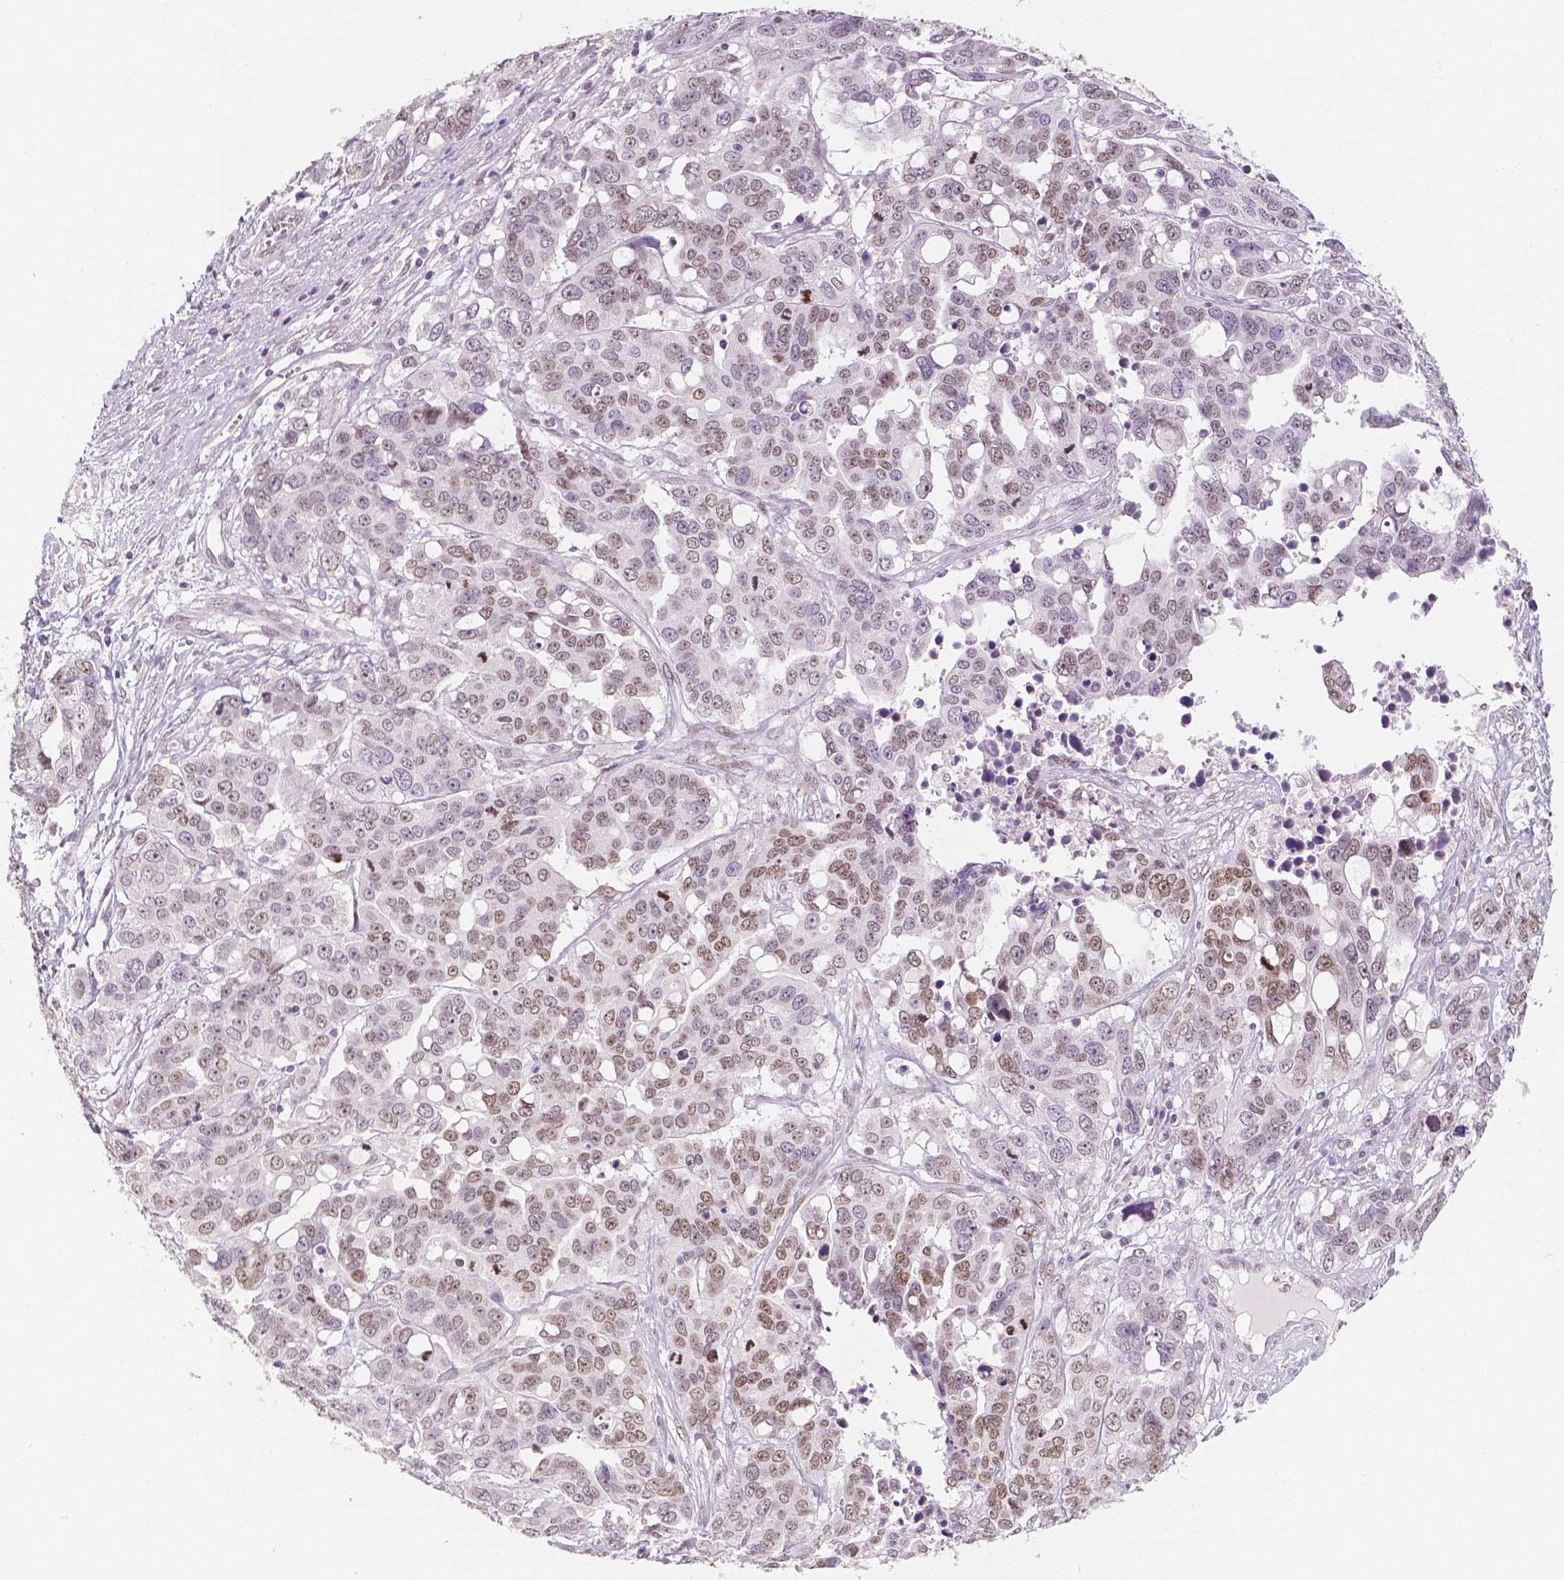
{"staining": {"intensity": "moderate", "quantity": "25%-75%", "location": "nuclear"}, "tissue": "ovarian cancer", "cell_type": "Tumor cells", "image_type": "cancer", "snomed": [{"axis": "morphology", "description": "Carcinoma, endometroid"}, {"axis": "topography", "description": "Ovary"}], "caption": "Ovarian cancer (endometroid carcinoma) stained with immunohistochemistry reveals moderate nuclear staining in about 25%-75% of tumor cells. (brown staining indicates protein expression, while blue staining denotes nuclei).", "gene": "KDM5B", "patient": {"sex": "female", "age": 78}}